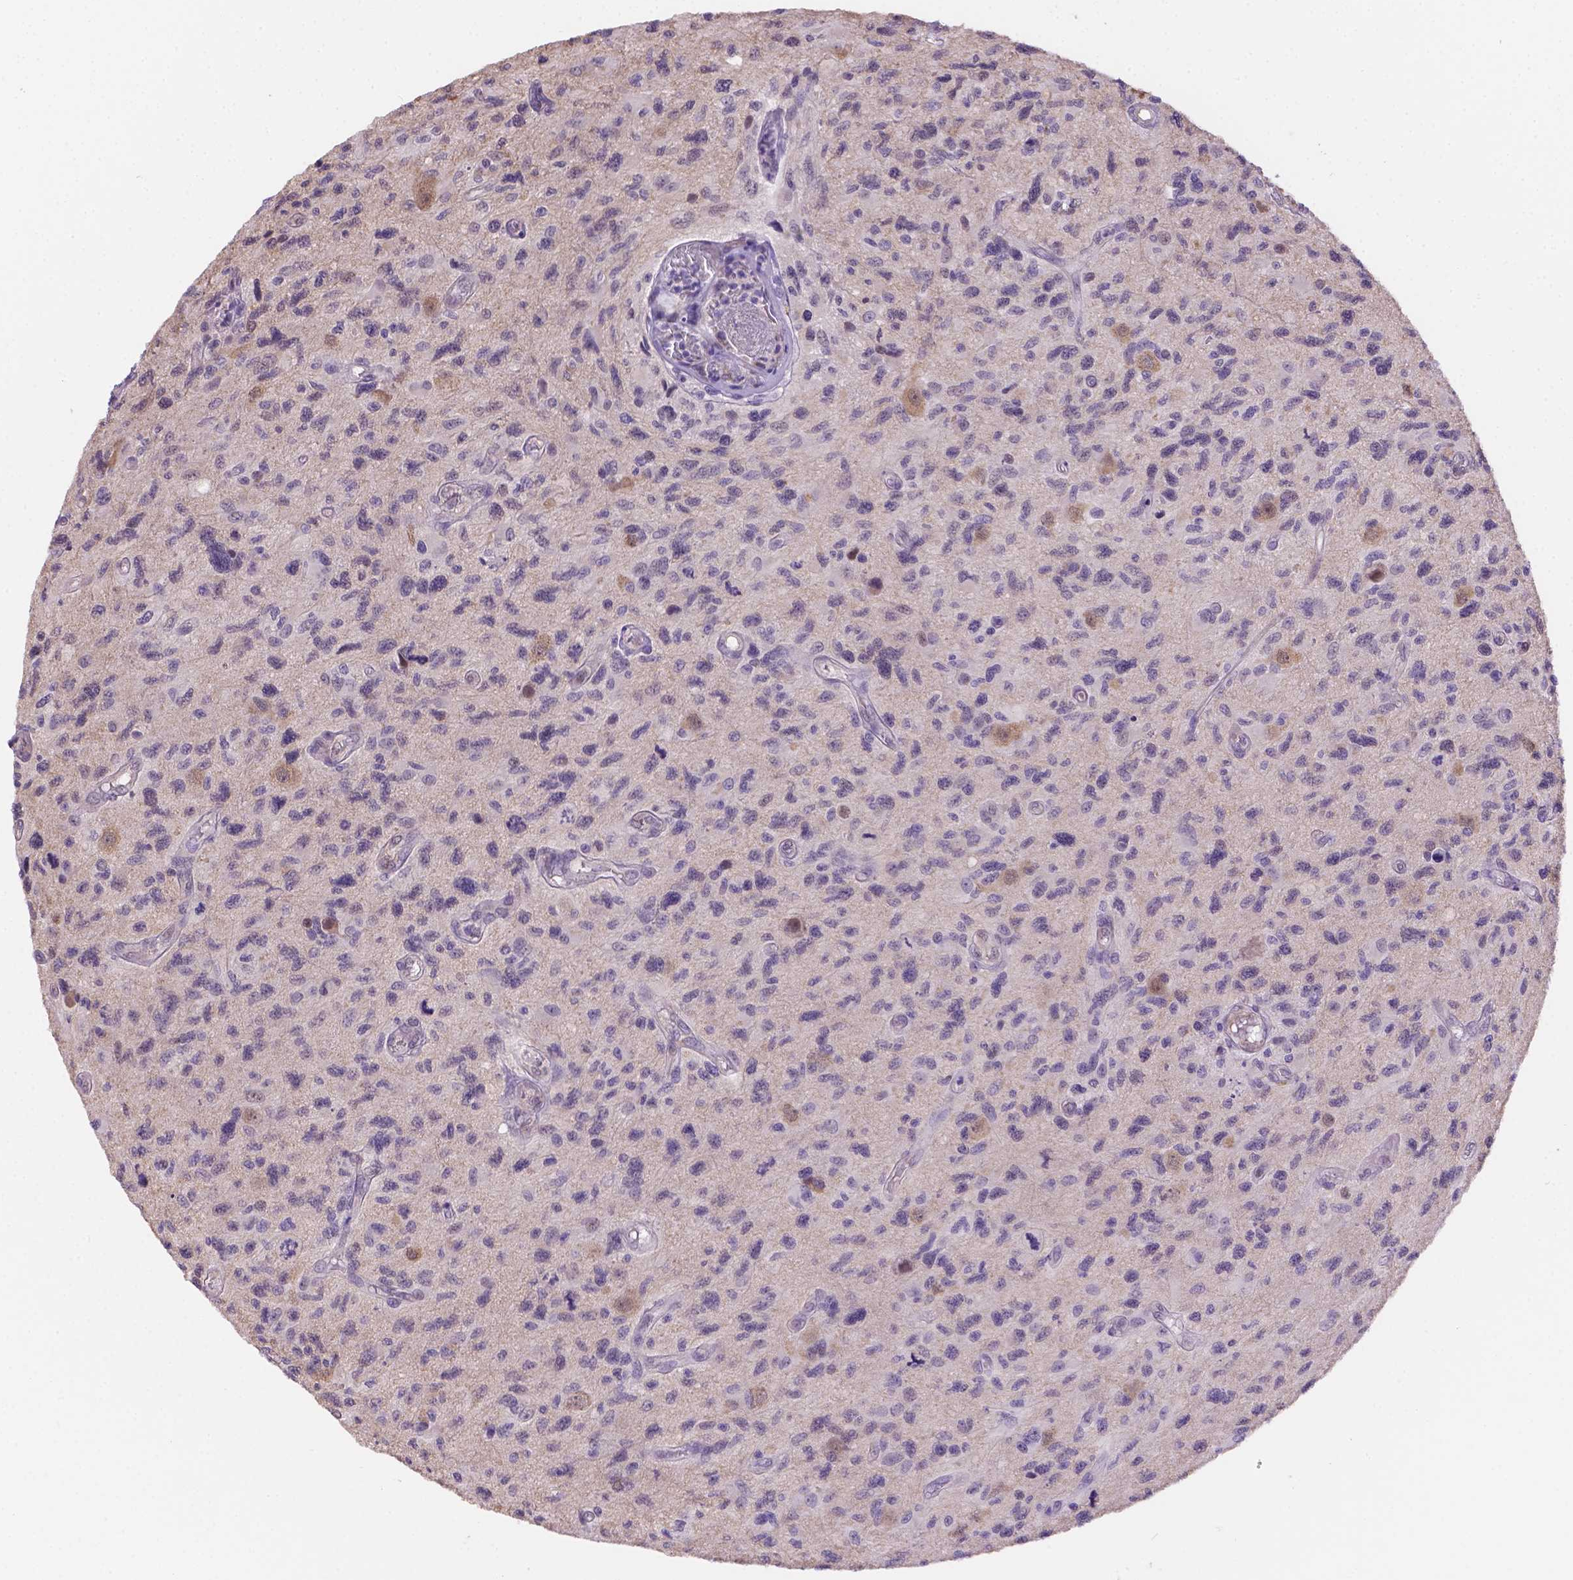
{"staining": {"intensity": "negative", "quantity": "none", "location": "none"}, "tissue": "glioma", "cell_type": "Tumor cells", "image_type": "cancer", "snomed": [{"axis": "morphology", "description": "Glioma, malignant, NOS"}, {"axis": "morphology", "description": "Glioma, malignant, High grade"}, {"axis": "topography", "description": "Brain"}], "caption": "High power microscopy photomicrograph of an immunohistochemistry (IHC) image of malignant glioma, revealing no significant positivity in tumor cells.", "gene": "NXPE2", "patient": {"sex": "female", "age": 71}}